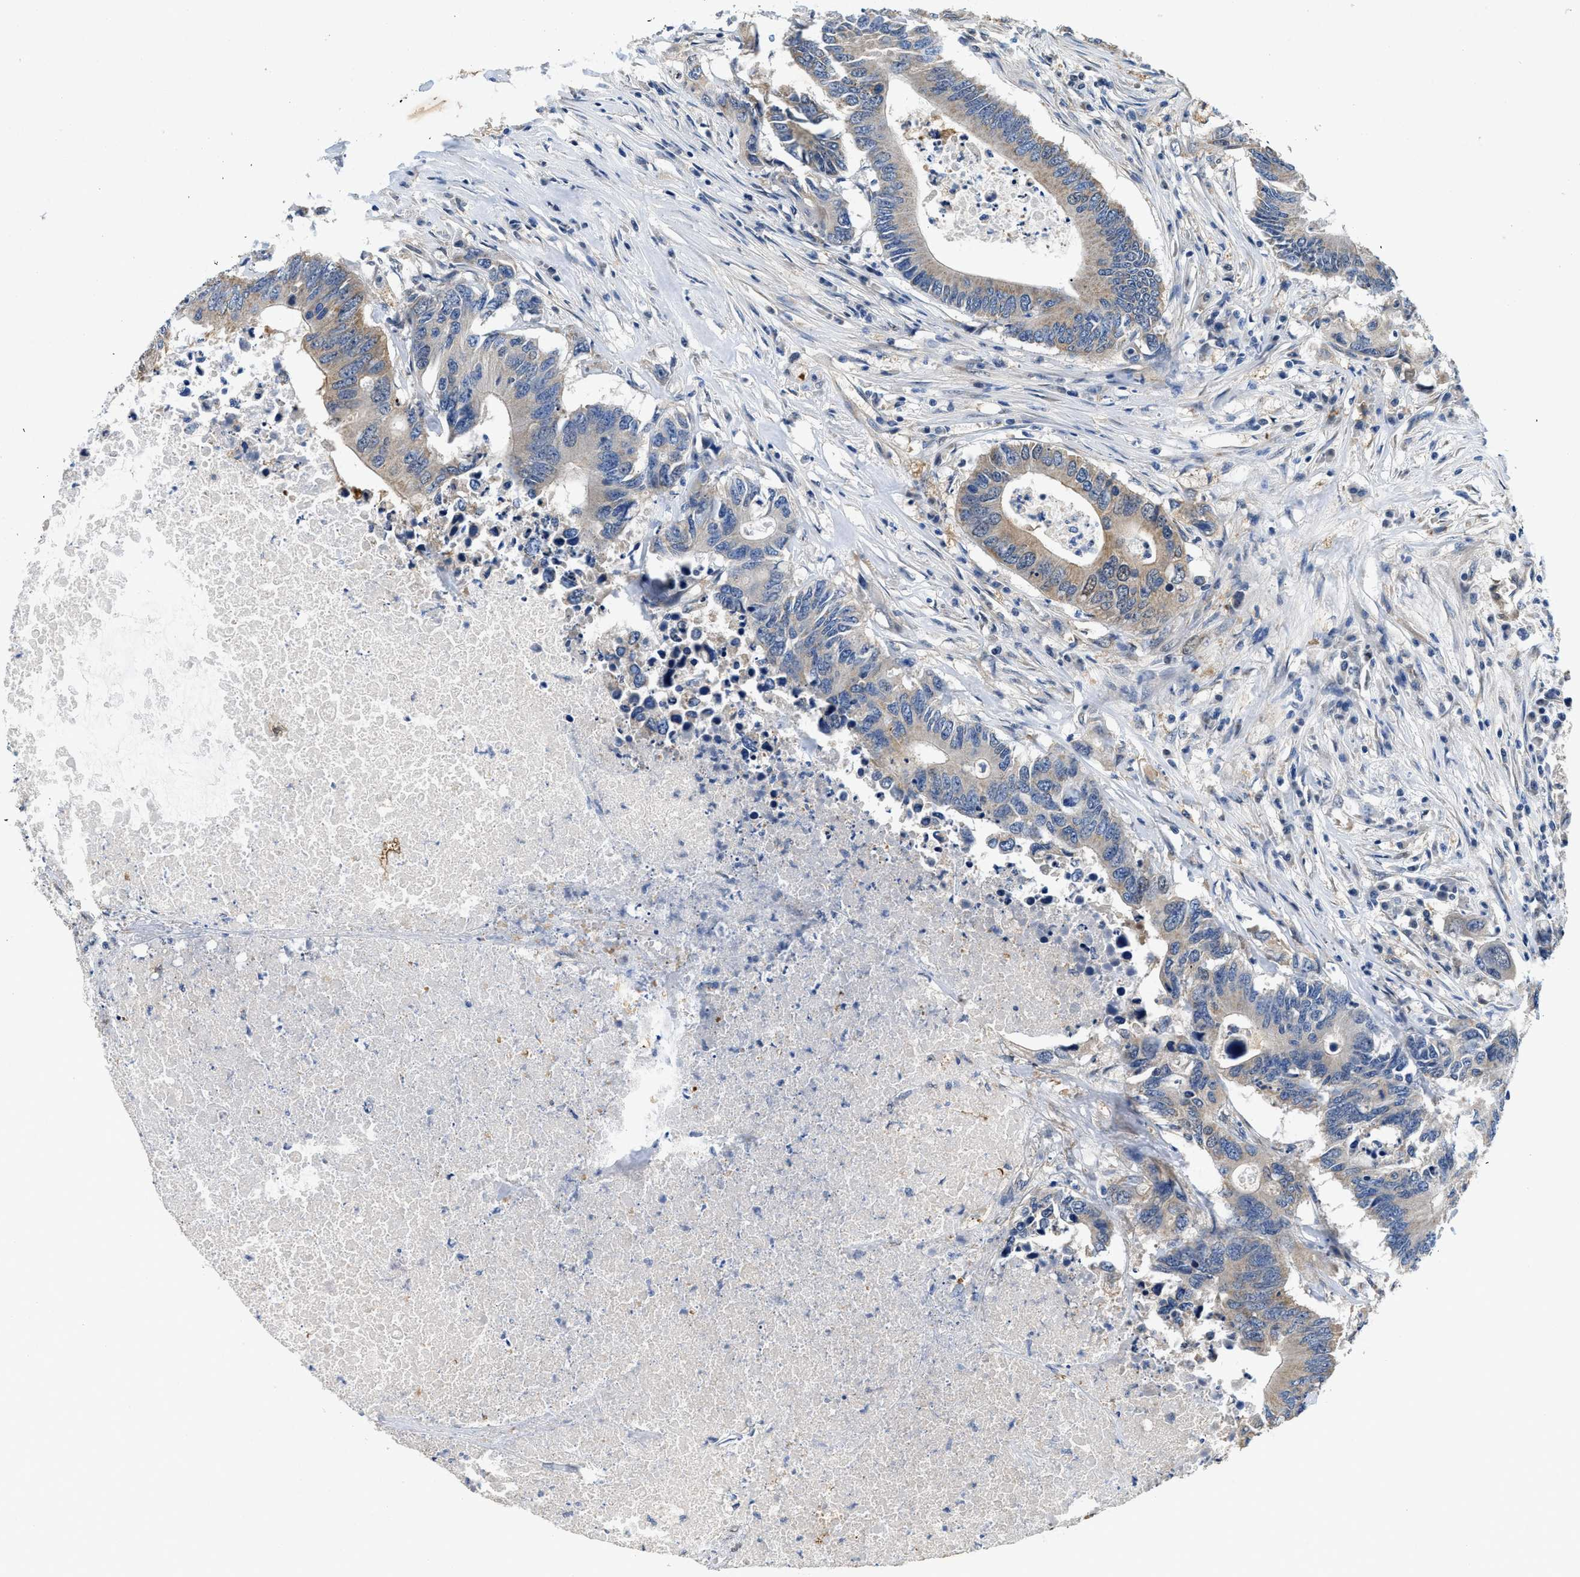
{"staining": {"intensity": "weak", "quantity": "25%-75%", "location": "cytoplasmic/membranous"}, "tissue": "colorectal cancer", "cell_type": "Tumor cells", "image_type": "cancer", "snomed": [{"axis": "morphology", "description": "Adenocarcinoma, NOS"}, {"axis": "topography", "description": "Colon"}], "caption": "Colorectal cancer (adenocarcinoma) stained with a protein marker displays weak staining in tumor cells.", "gene": "RAPH1", "patient": {"sex": "male", "age": 71}}